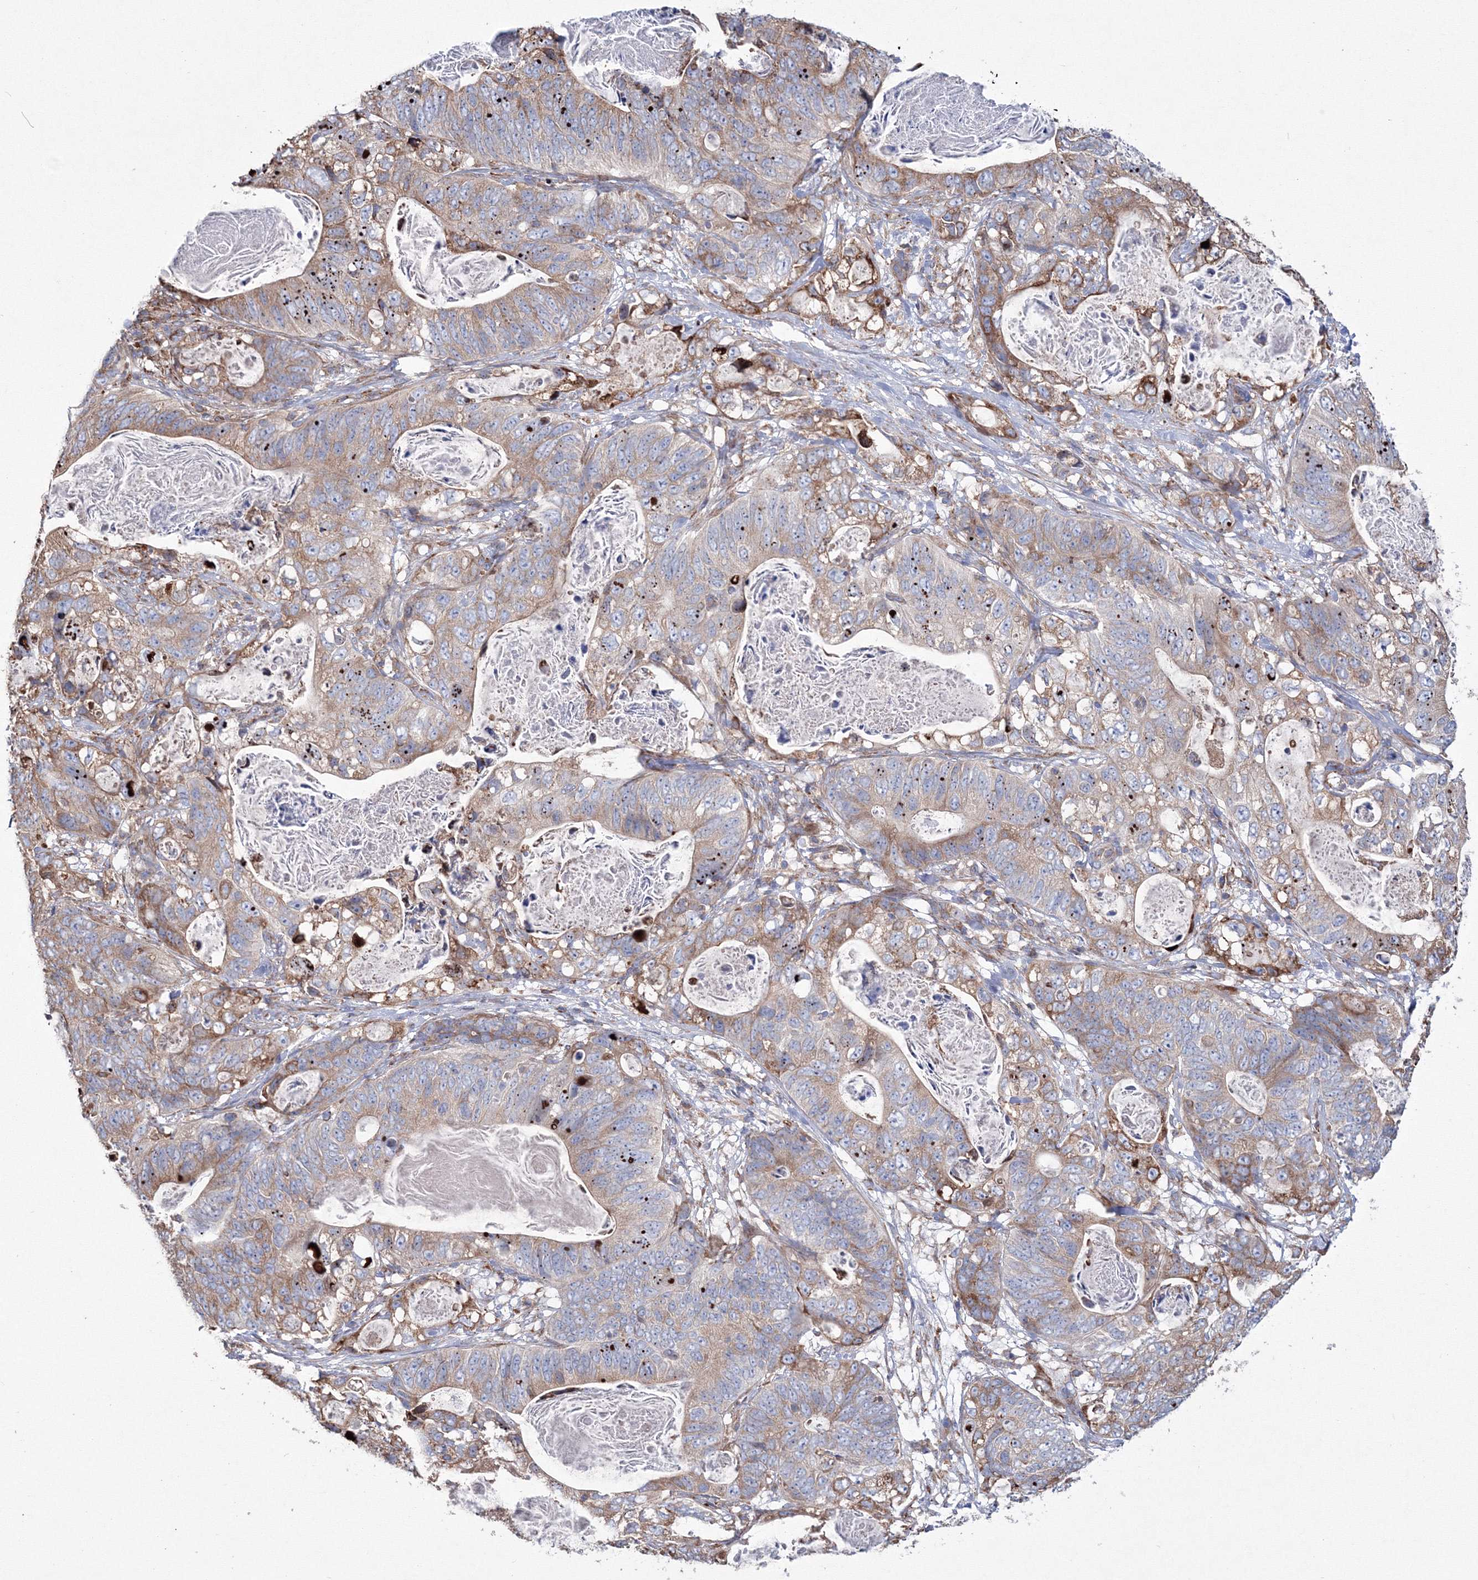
{"staining": {"intensity": "moderate", "quantity": ">75%", "location": "cytoplasmic/membranous"}, "tissue": "stomach cancer", "cell_type": "Tumor cells", "image_type": "cancer", "snomed": [{"axis": "morphology", "description": "Normal tissue, NOS"}, {"axis": "morphology", "description": "Adenocarcinoma, NOS"}, {"axis": "topography", "description": "Stomach"}], "caption": "A high-resolution histopathology image shows immunohistochemistry staining of adenocarcinoma (stomach), which reveals moderate cytoplasmic/membranous expression in about >75% of tumor cells.", "gene": "VPS8", "patient": {"sex": "female", "age": 89}}